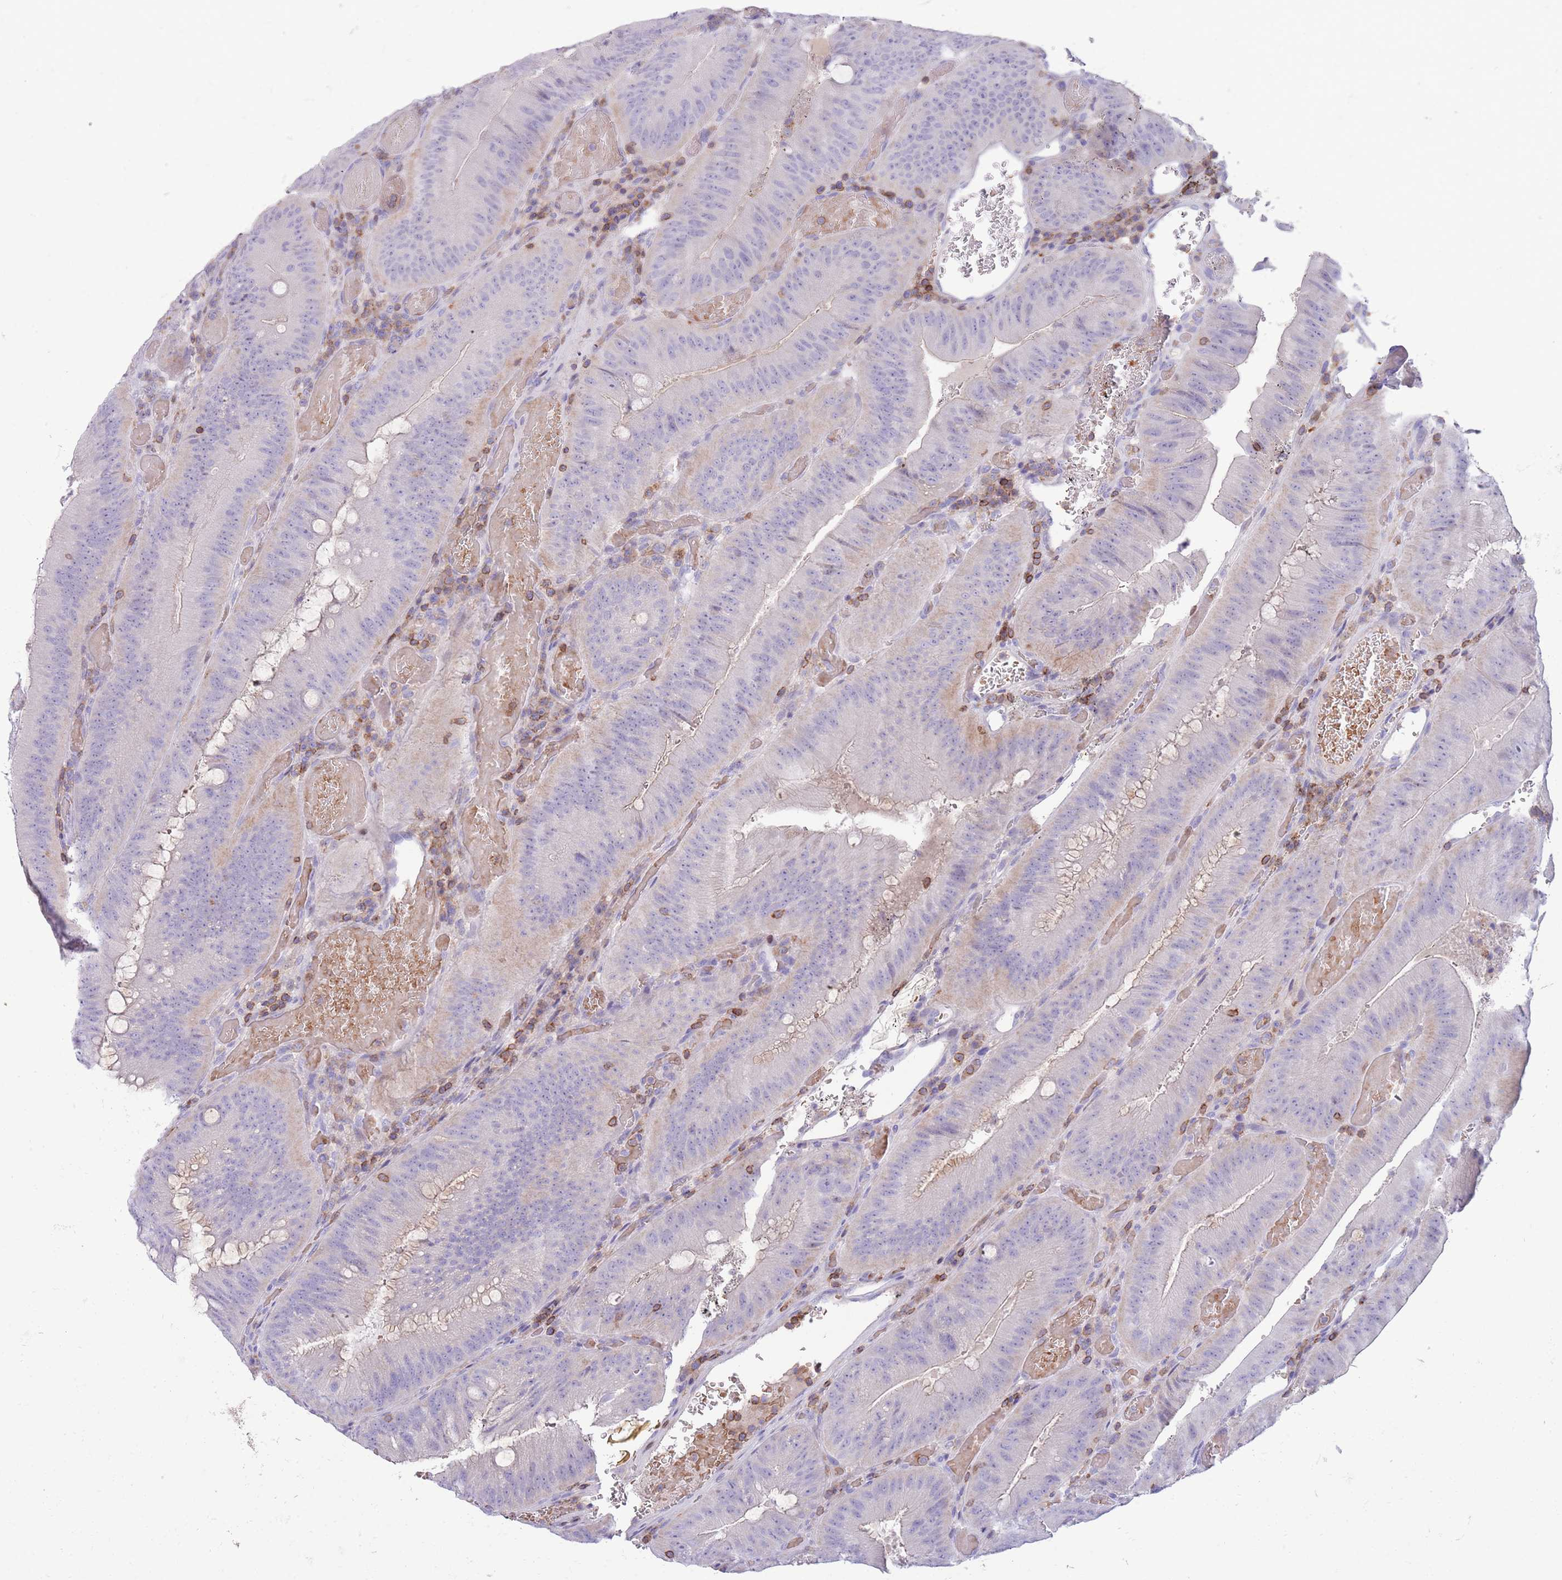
{"staining": {"intensity": "negative", "quantity": "none", "location": "none"}, "tissue": "colorectal cancer", "cell_type": "Tumor cells", "image_type": "cancer", "snomed": [{"axis": "morphology", "description": "Adenocarcinoma, NOS"}, {"axis": "topography", "description": "Colon"}], "caption": "Tumor cells show no significant staining in colorectal adenocarcinoma.", "gene": "OR4Q3", "patient": {"sex": "female", "age": 43}}